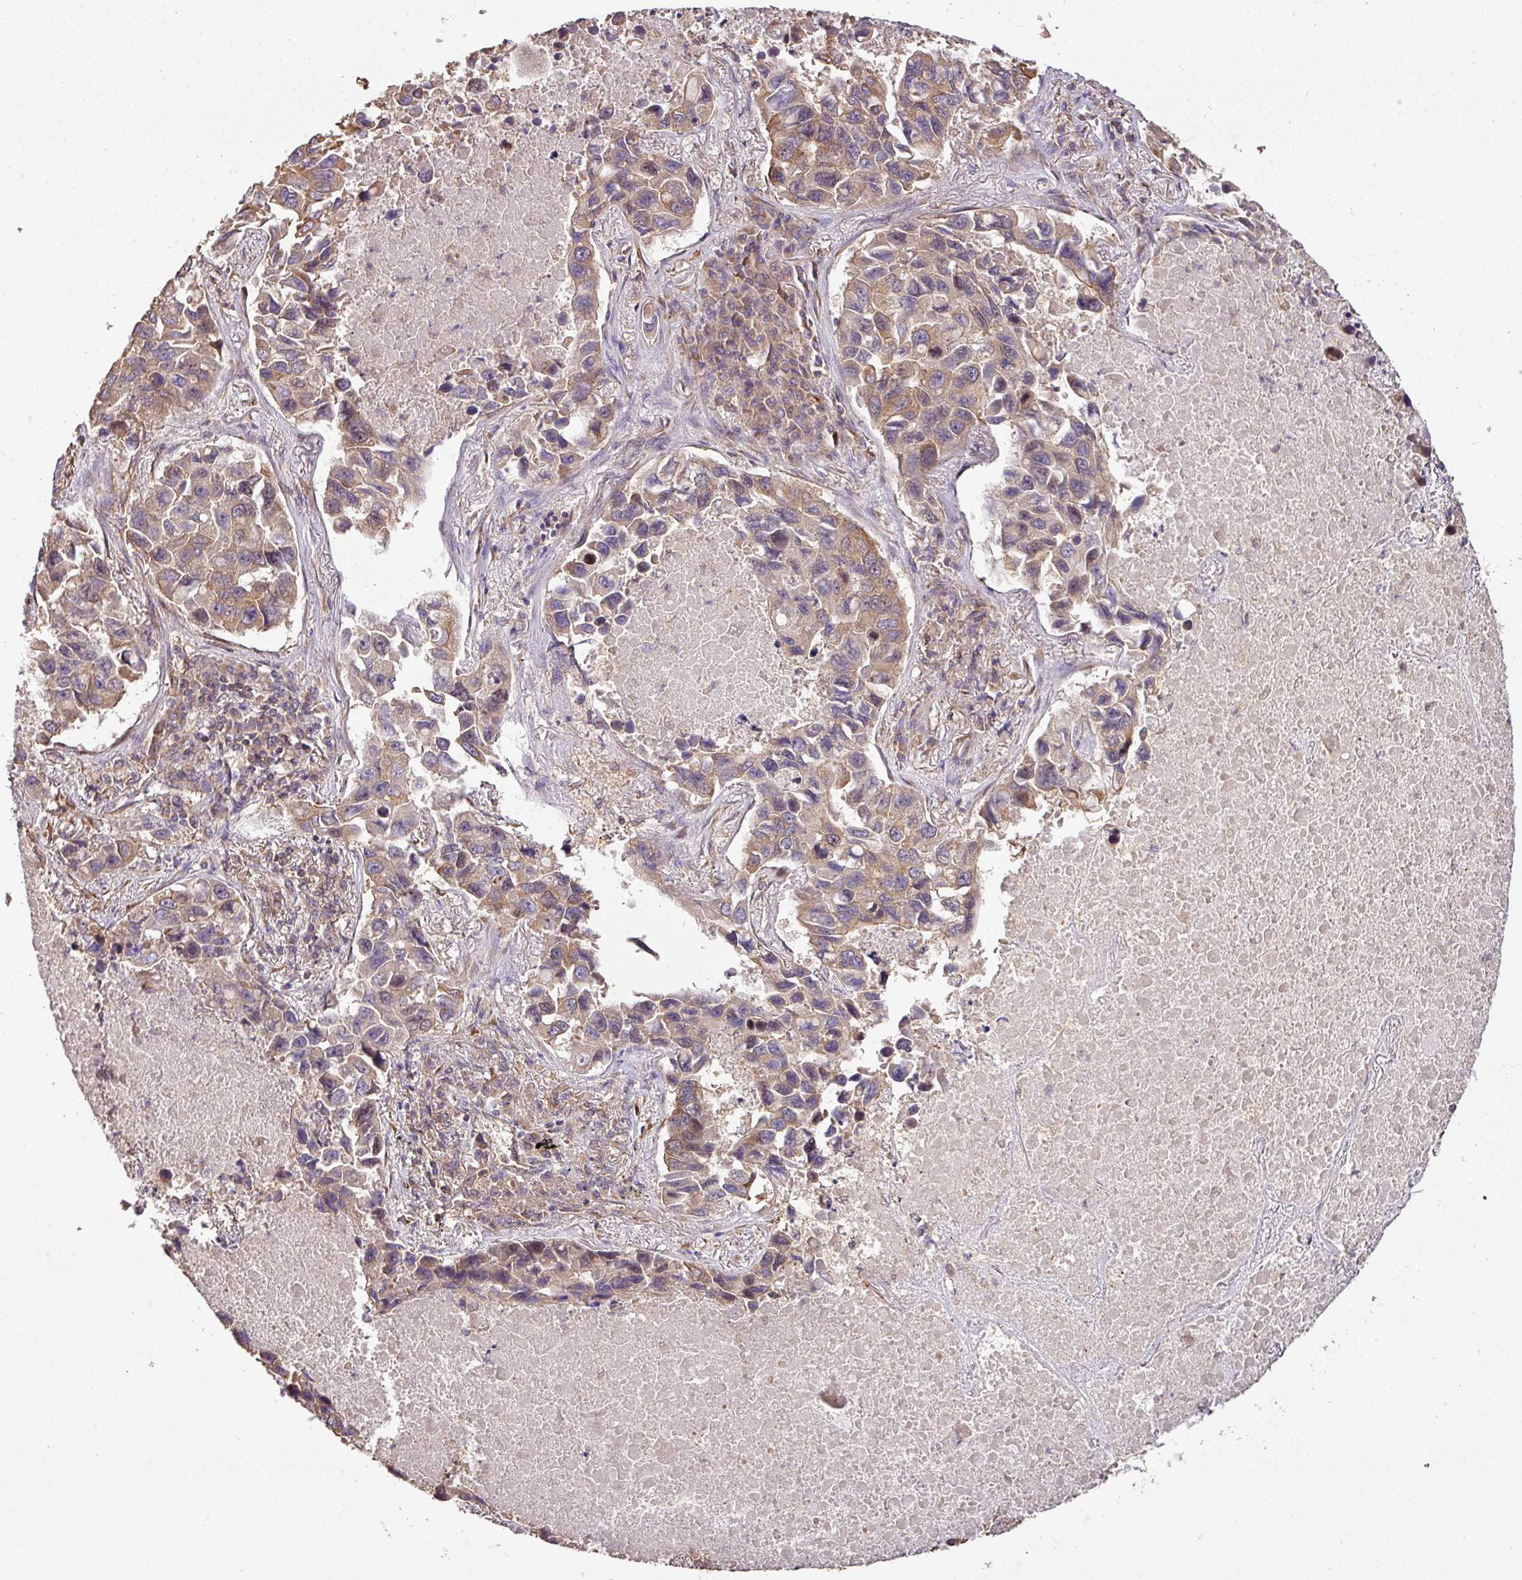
{"staining": {"intensity": "moderate", "quantity": ">75%", "location": "cytoplasmic/membranous,nuclear"}, "tissue": "lung cancer", "cell_type": "Tumor cells", "image_type": "cancer", "snomed": [{"axis": "morphology", "description": "Adenocarcinoma, NOS"}, {"axis": "topography", "description": "Lung"}], "caption": "High-power microscopy captured an IHC micrograph of lung cancer, revealing moderate cytoplasmic/membranous and nuclear staining in about >75% of tumor cells. The staining was performed using DAB, with brown indicating positive protein expression. Nuclei are stained blue with hematoxylin.", "gene": "VENTX", "patient": {"sex": "male", "age": 64}}